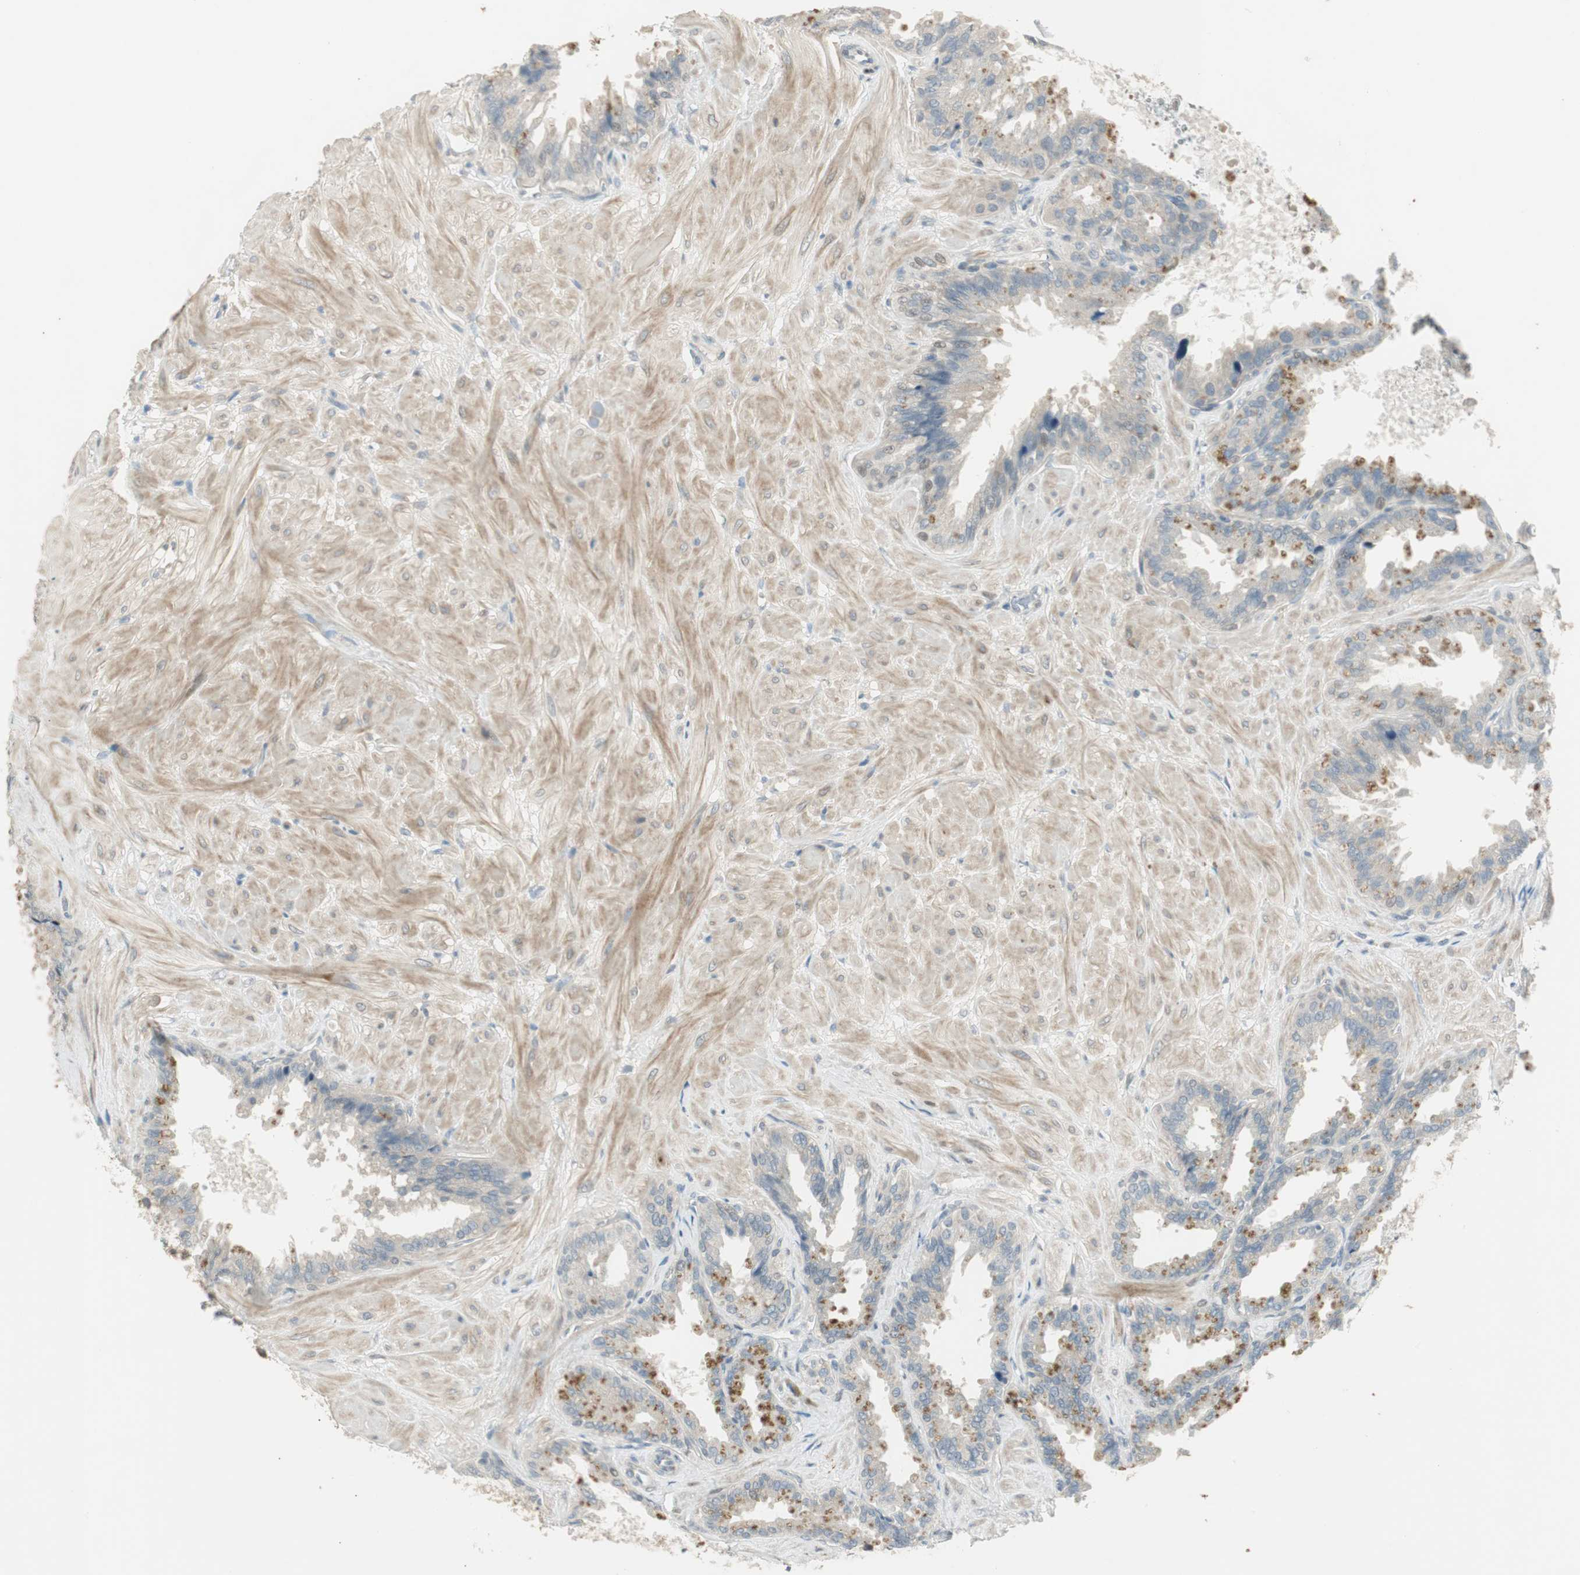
{"staining": {"intensity": "moderate", "quantity": "<25%", "location": "cytoplasmic/membranous"}, "tissue": "seminal vesicle", "cell_type": "Glandular cells", "image_type": "normal", "snomed": [{"axis": "morphology", "description": "Normal tissue, NOS"}, {"axis": "topography", "description": "Seminal veicle"}], "caption": "A low amount of moderate cytoplasmic/membranous expression is identified in about <25% of glandular cells in benign seminal vesicle. (DAB = brown stain, brightfield microscopy at high magnification).", "gene": "PCDHB15", "patient": {"sex": "male", "age": 46}}